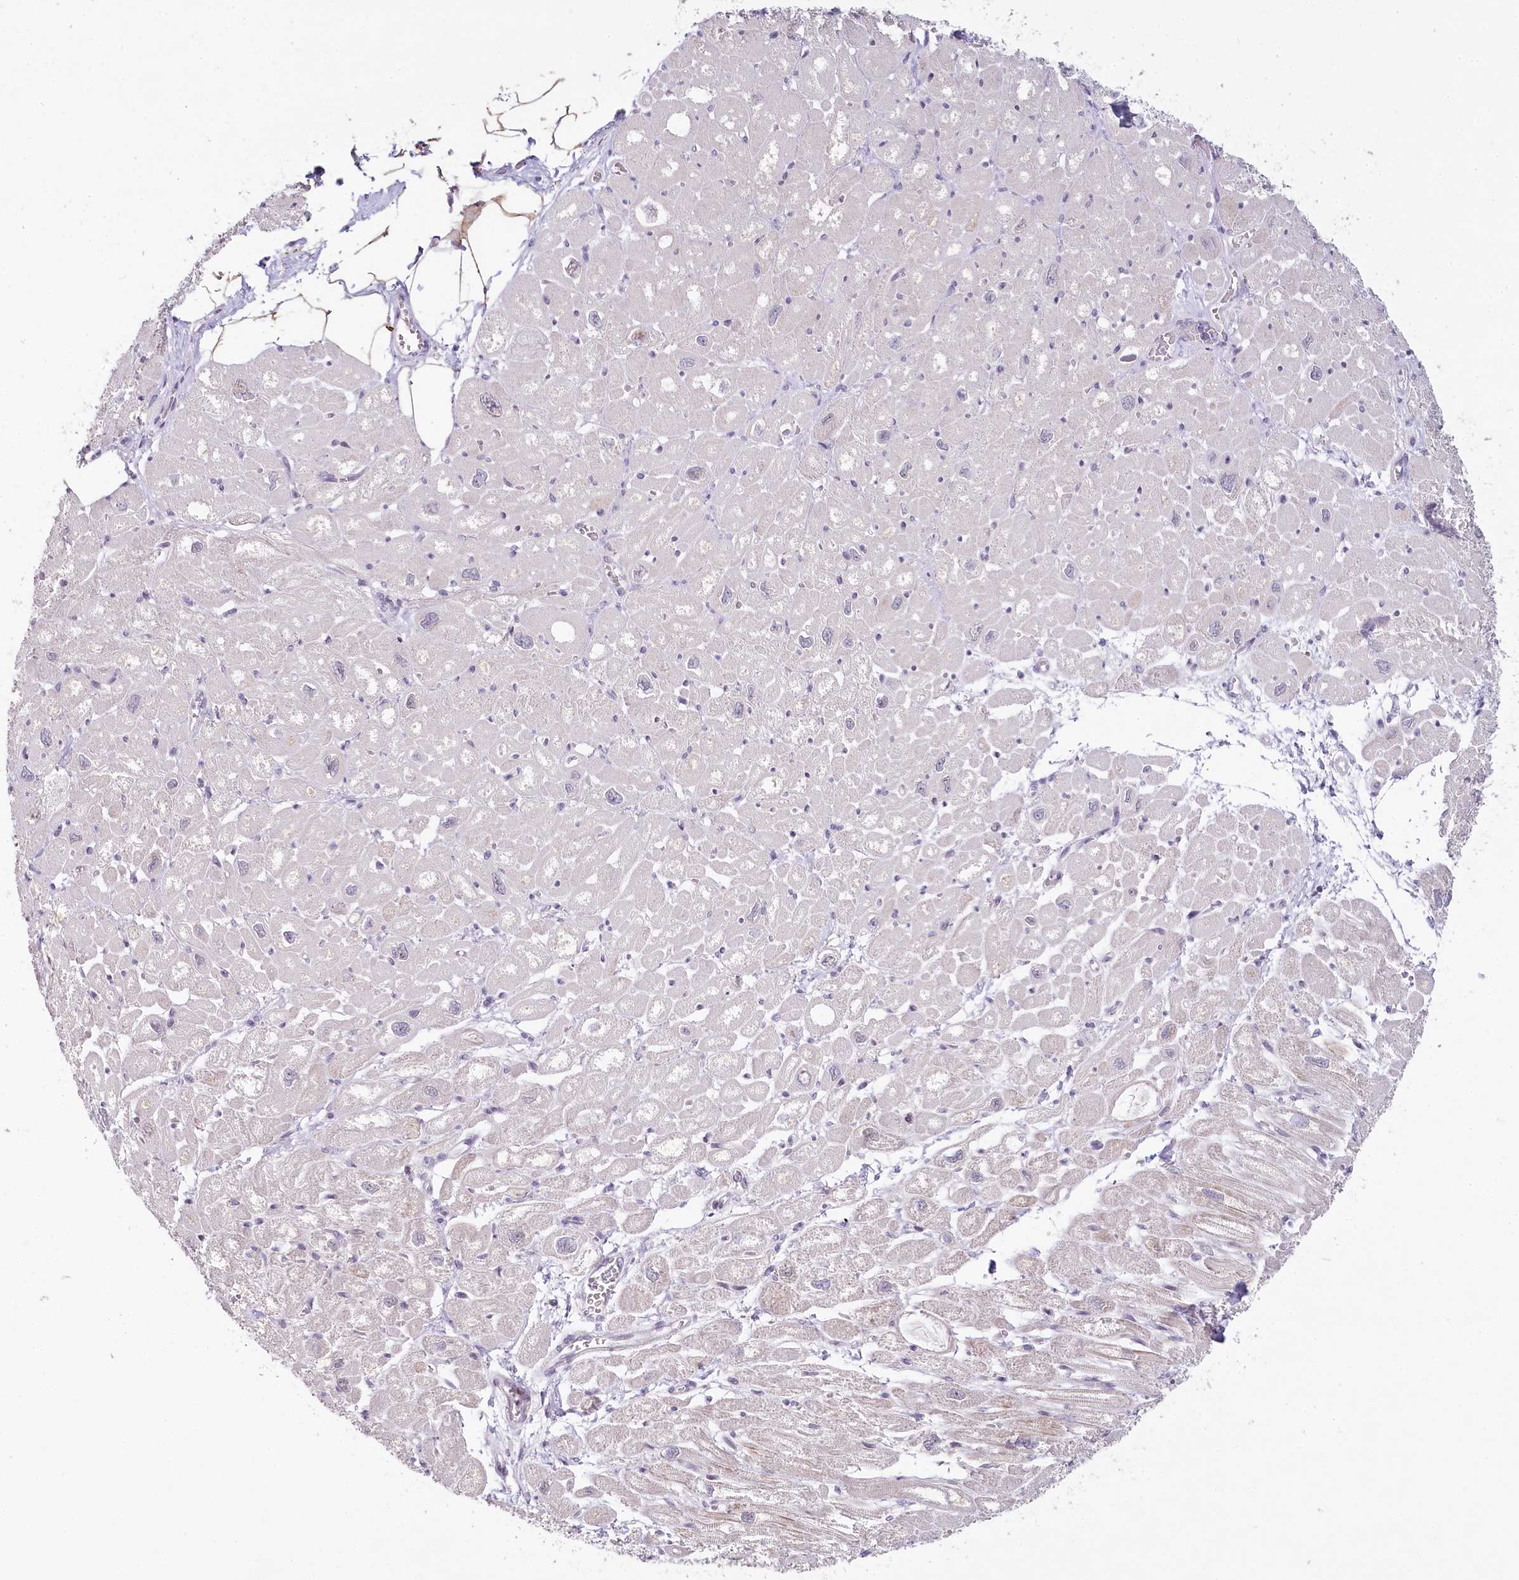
{"staining": {"intensity": "negative", "quantity": "none", "location": "none"}, "tissue": "heart muscle", "cell_type": "Cardiomyocytes", "image_type": "normal", "snomed": [{"axis": "morphology", "description": "Normal tissue, NOS"}, {"axis": "topography", "description": "Heart"}], "caption": "DAB (3,3'-diaminobenzidine) immunohistochemical staining of benign heart muscle exhibits no significant staining in cardiomyocytes. (DAB immunohistochemistry (IHC) with hematoxylin counter stain).", "gene": "HPD", "patient": {"sex": "male", "age": 50}}